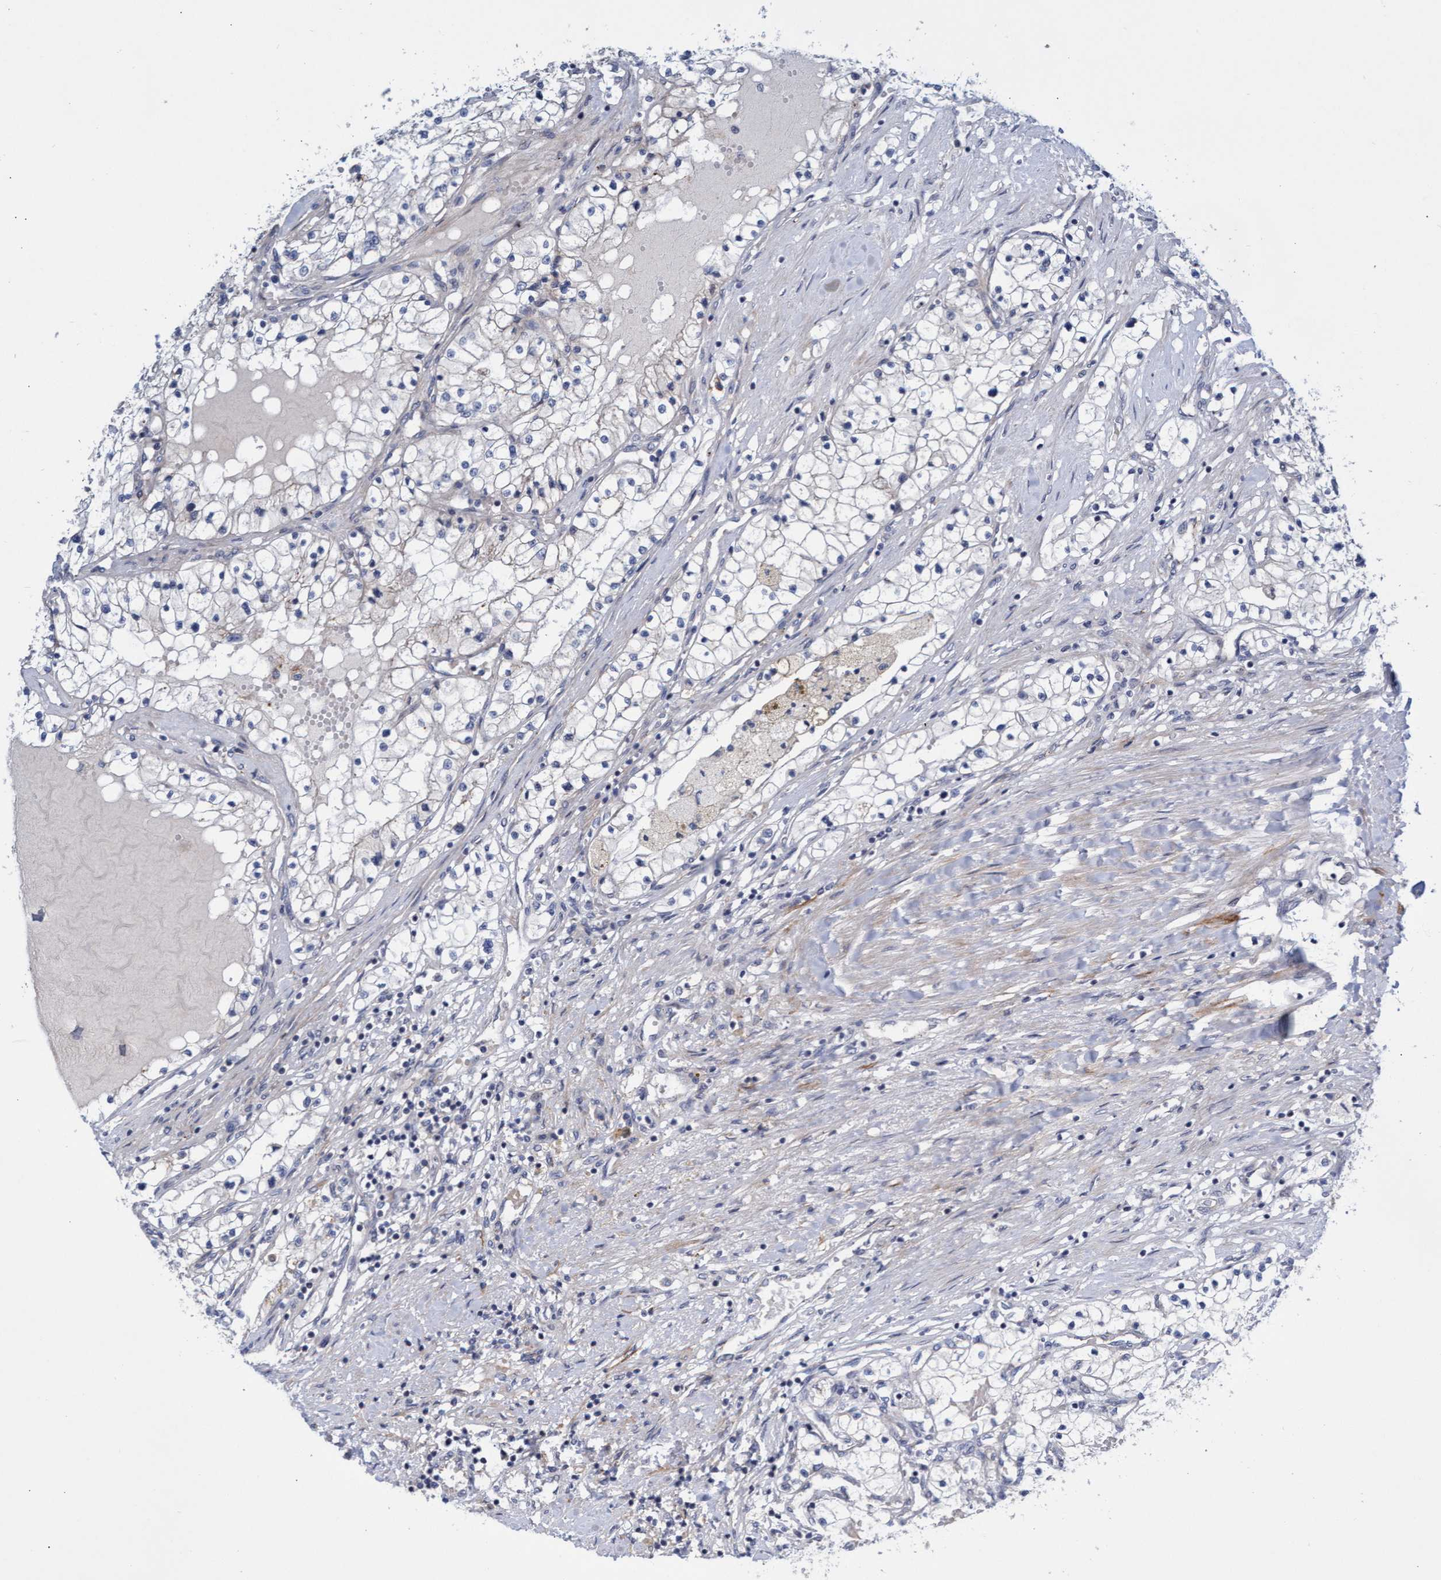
{"staining": {"intensity": "negative", "quantity": "none", "location": "none"}, "tissue": "renal cancer", "cell_type": "Tumor cells", "image_type": "cancer", "snomed": [{"axis": "morphology", "description": "Adenocarcinoma, NOS"}, {"axis": "topography", "description": "Kidney"}], "caption": "Human renal cancer stained for a protein using immunohistochemistry displays no expression in tumor cells.", "gene": "ABCF2", "patient": {"sex": "male", "age": 68}}